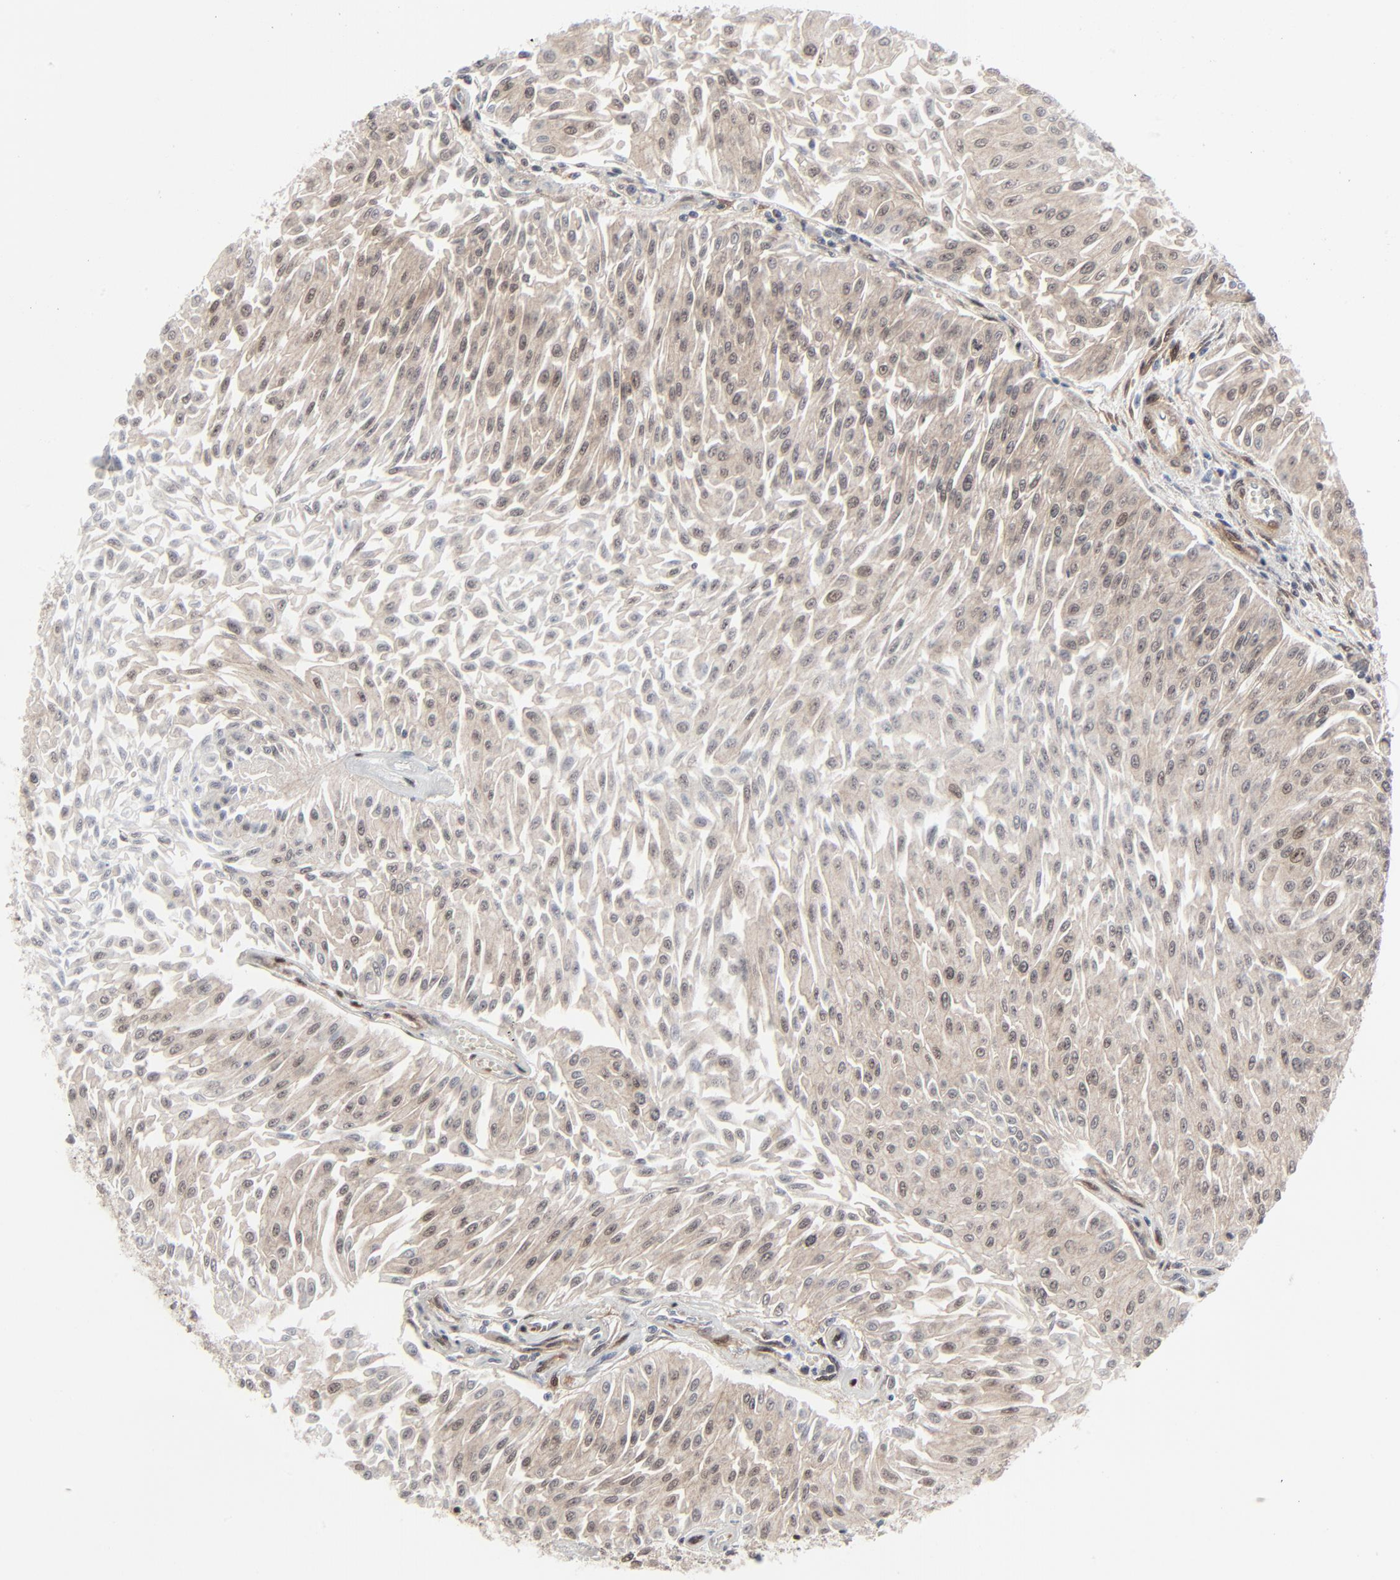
{"staining": {"intensity": "weak", "quantity": "25%-75%", "location": "cytoplasmic/membranous"}, "tissue": "urothelial cancer", "cell_type": "Tumor cells", "image_type": "cancer", "snomed": [{"axis": "morphology", "description": "Urothelial carcinoma, Low grade"}, {"axis": "topography", "description": "Urinary bladder"}], "caption": "Human urothelial cancer stained with a protein marker reveals weak staining in tumor cells.", "gene": "AKT1", "patient": {"sex": "male", "age": 86}}